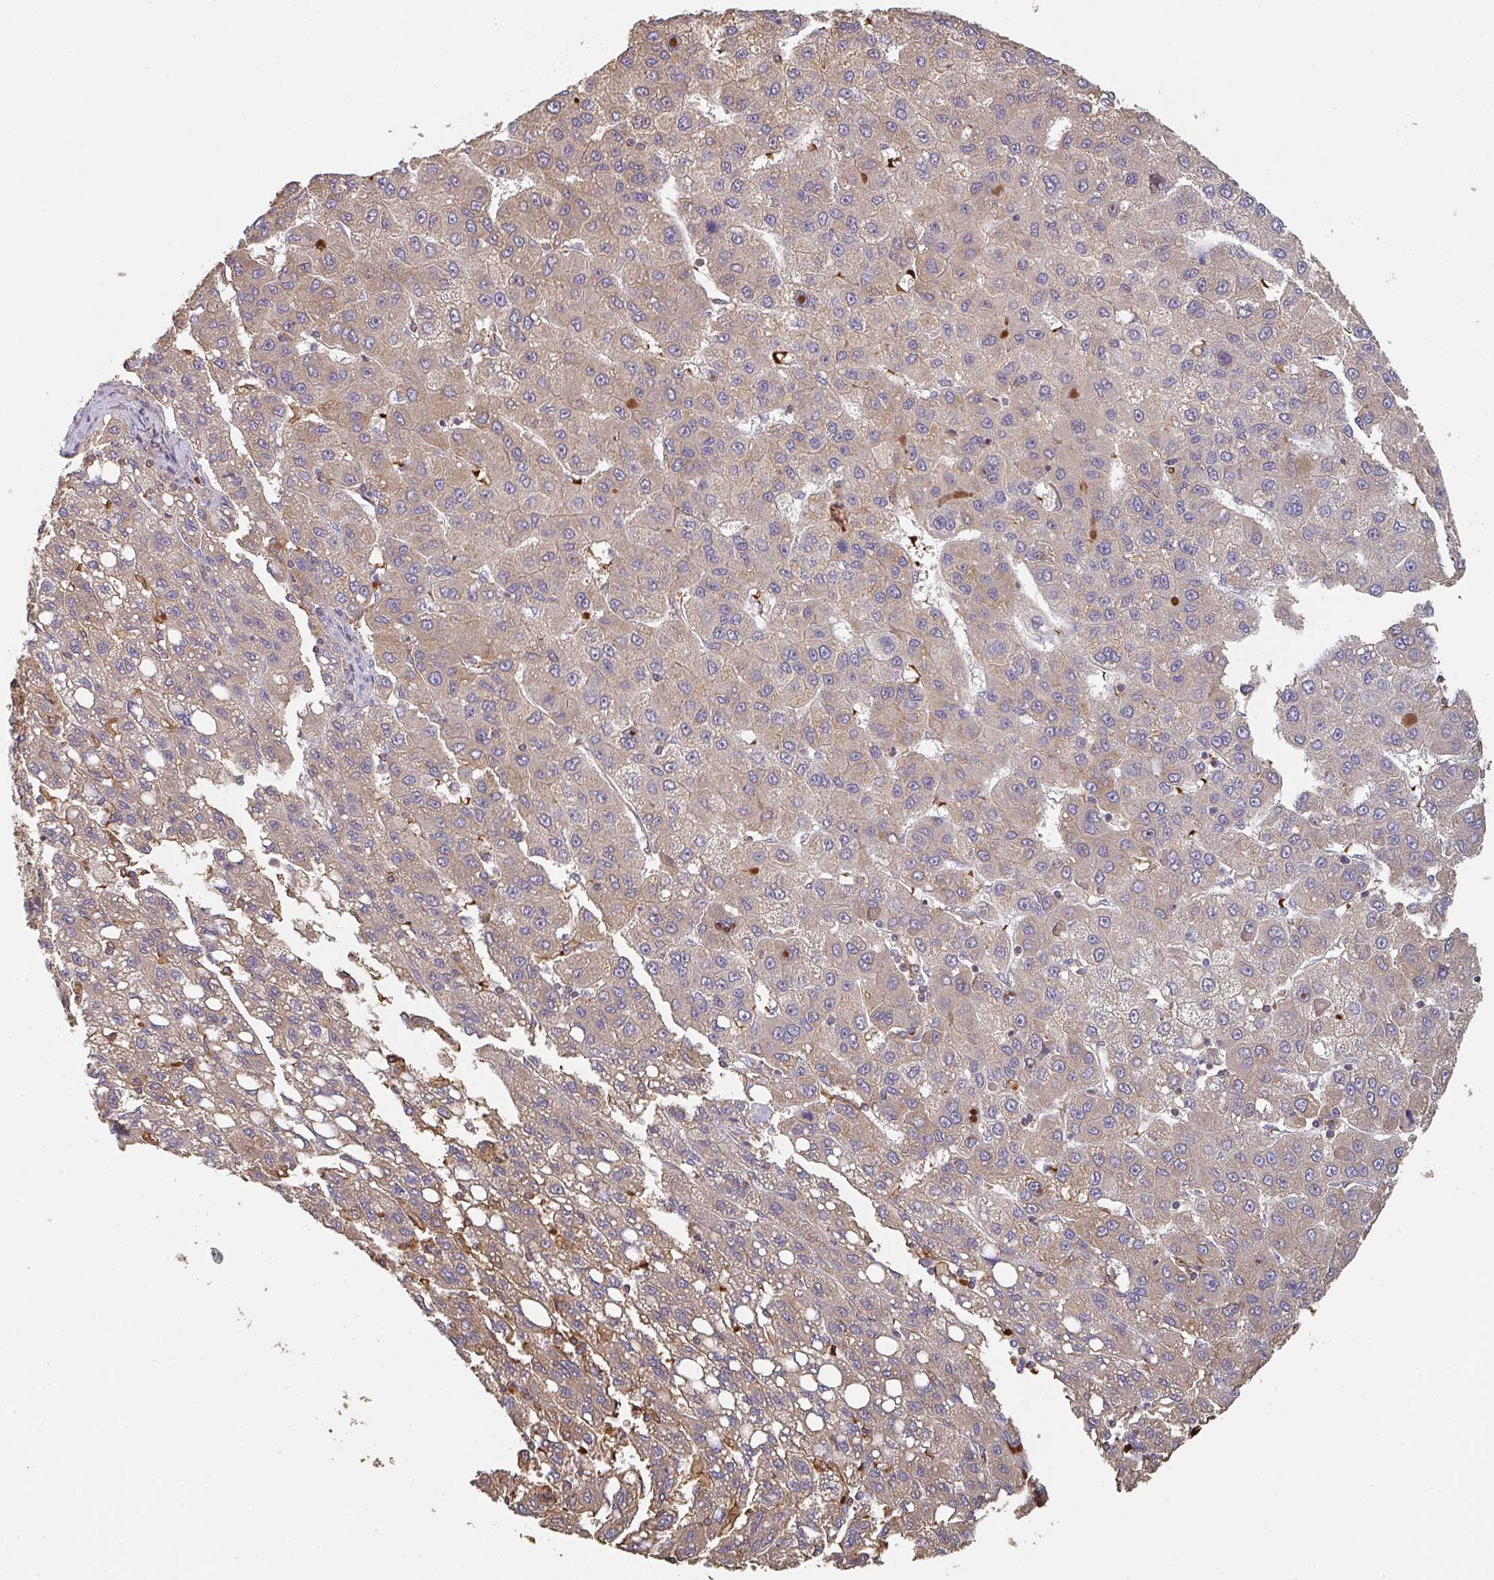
{"staining": {"intensity": "moderate", "quantity": ">75%", "location": "cytoplasmic/membranous"}, "tissue": "liver cancer", "cell_type": "Tumor cells", "image_type": "cancer", "snomed": [{"axis": "morphology", "description": "Carcinoma, Hepatocellular, NOS"}, {"axis": "topography", "description": "Liver"}], "caption": "Human liver cancer (hepatocellular carcinoma) stained for a protein (brown) shows moderate cytoplasmic/membranous positive staining in approximately >75% of tumor cells.", "gene": "POLG", "patient": {"sex": "female", "age": 82}}